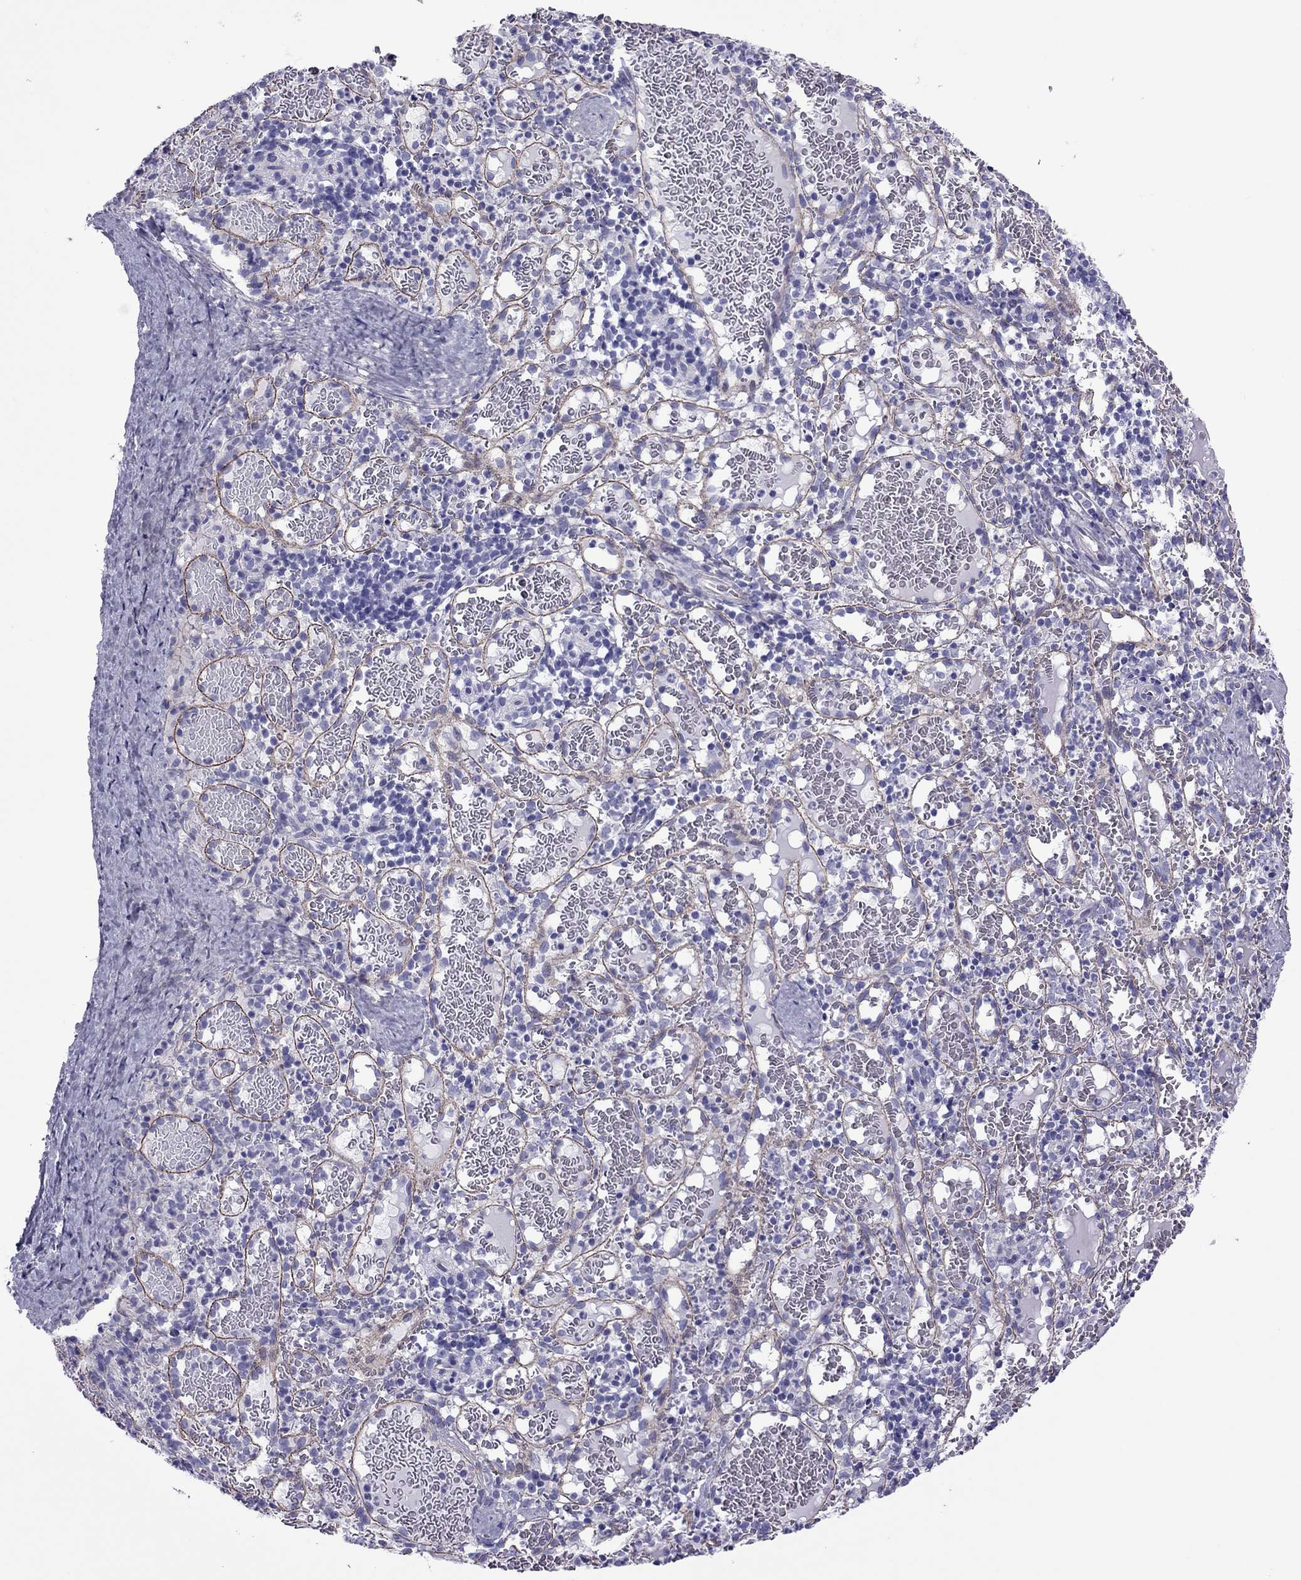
{"staining": {"intensity": "negative", "quantity": "none", "location": "none"}, "tissue": "spleen", "cell_type": "Cells in red pulp", "image_type": "normal", "snomed": [{"axis": "morphology", "description": "Normal tissue, NOS"}, {"axis": "topography", "description": "Spleen"}], "caption": "High magnification brightfield microscopy of benign spleen stained with DAB (brown) and counterstained with hematoxylin (blue): cells in red pulp show no significant positivity.", "gene": "MYL11", "patient": {"sex": "male", "age": 11}}